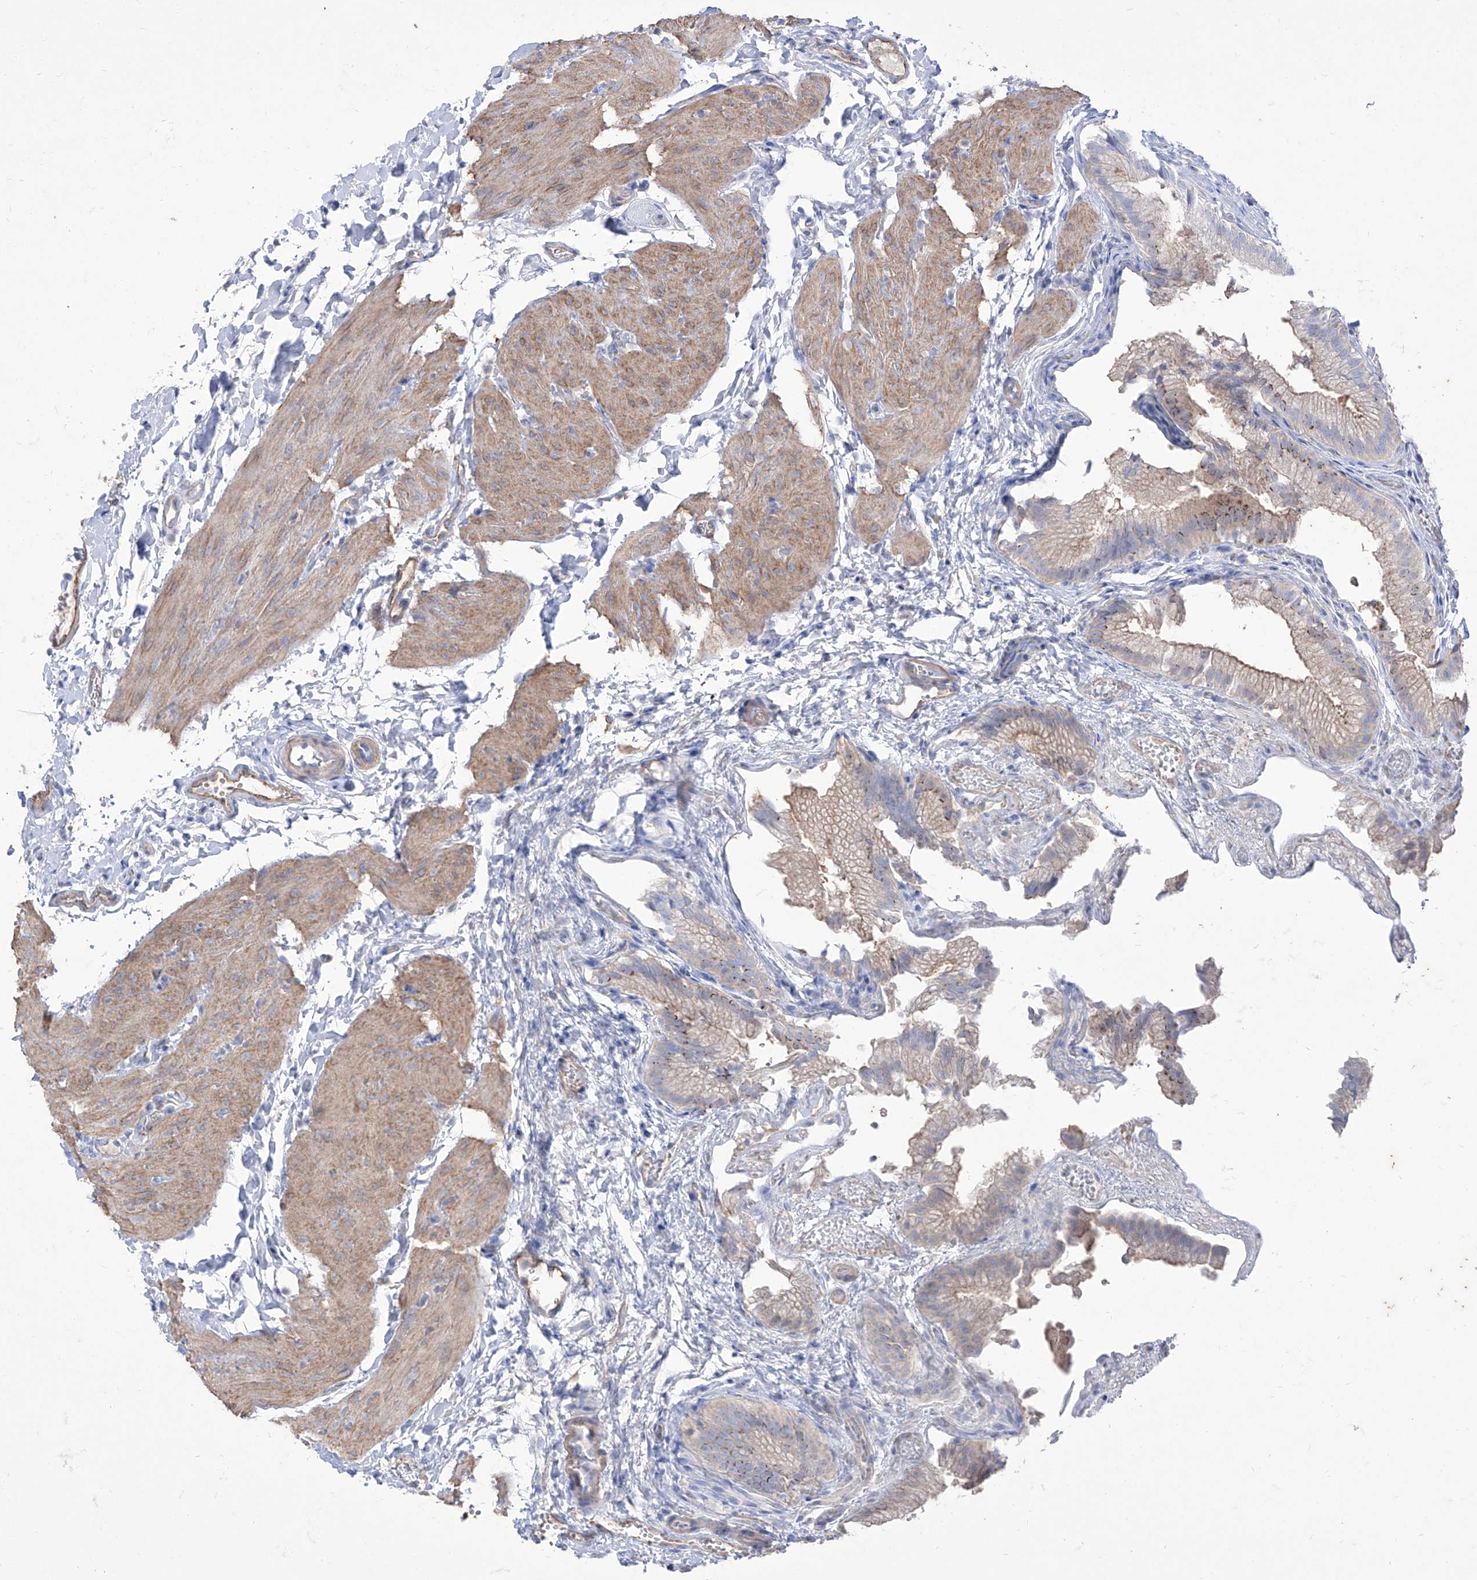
{"staining": {"intensity": "weak", "quantity": "<25%", "location": "cytoplasmic/membranous"}, "tissue": "gallbladder", "cell_type": "Glandular cells", "image_type": "normal", "snomed": [{"axis": "morphology", "description": "Normal tissue, NOS"}, {"axis": "topography", "description": "Gallbladder"}], "caption": "Immunohistochemistry micrograph of normal human gallbladder stained for a protein (brown), which demonstrates no positivity in glandular cells.", "gene": "C1orf74", "patient": {"sex": "female", "age": 30}}